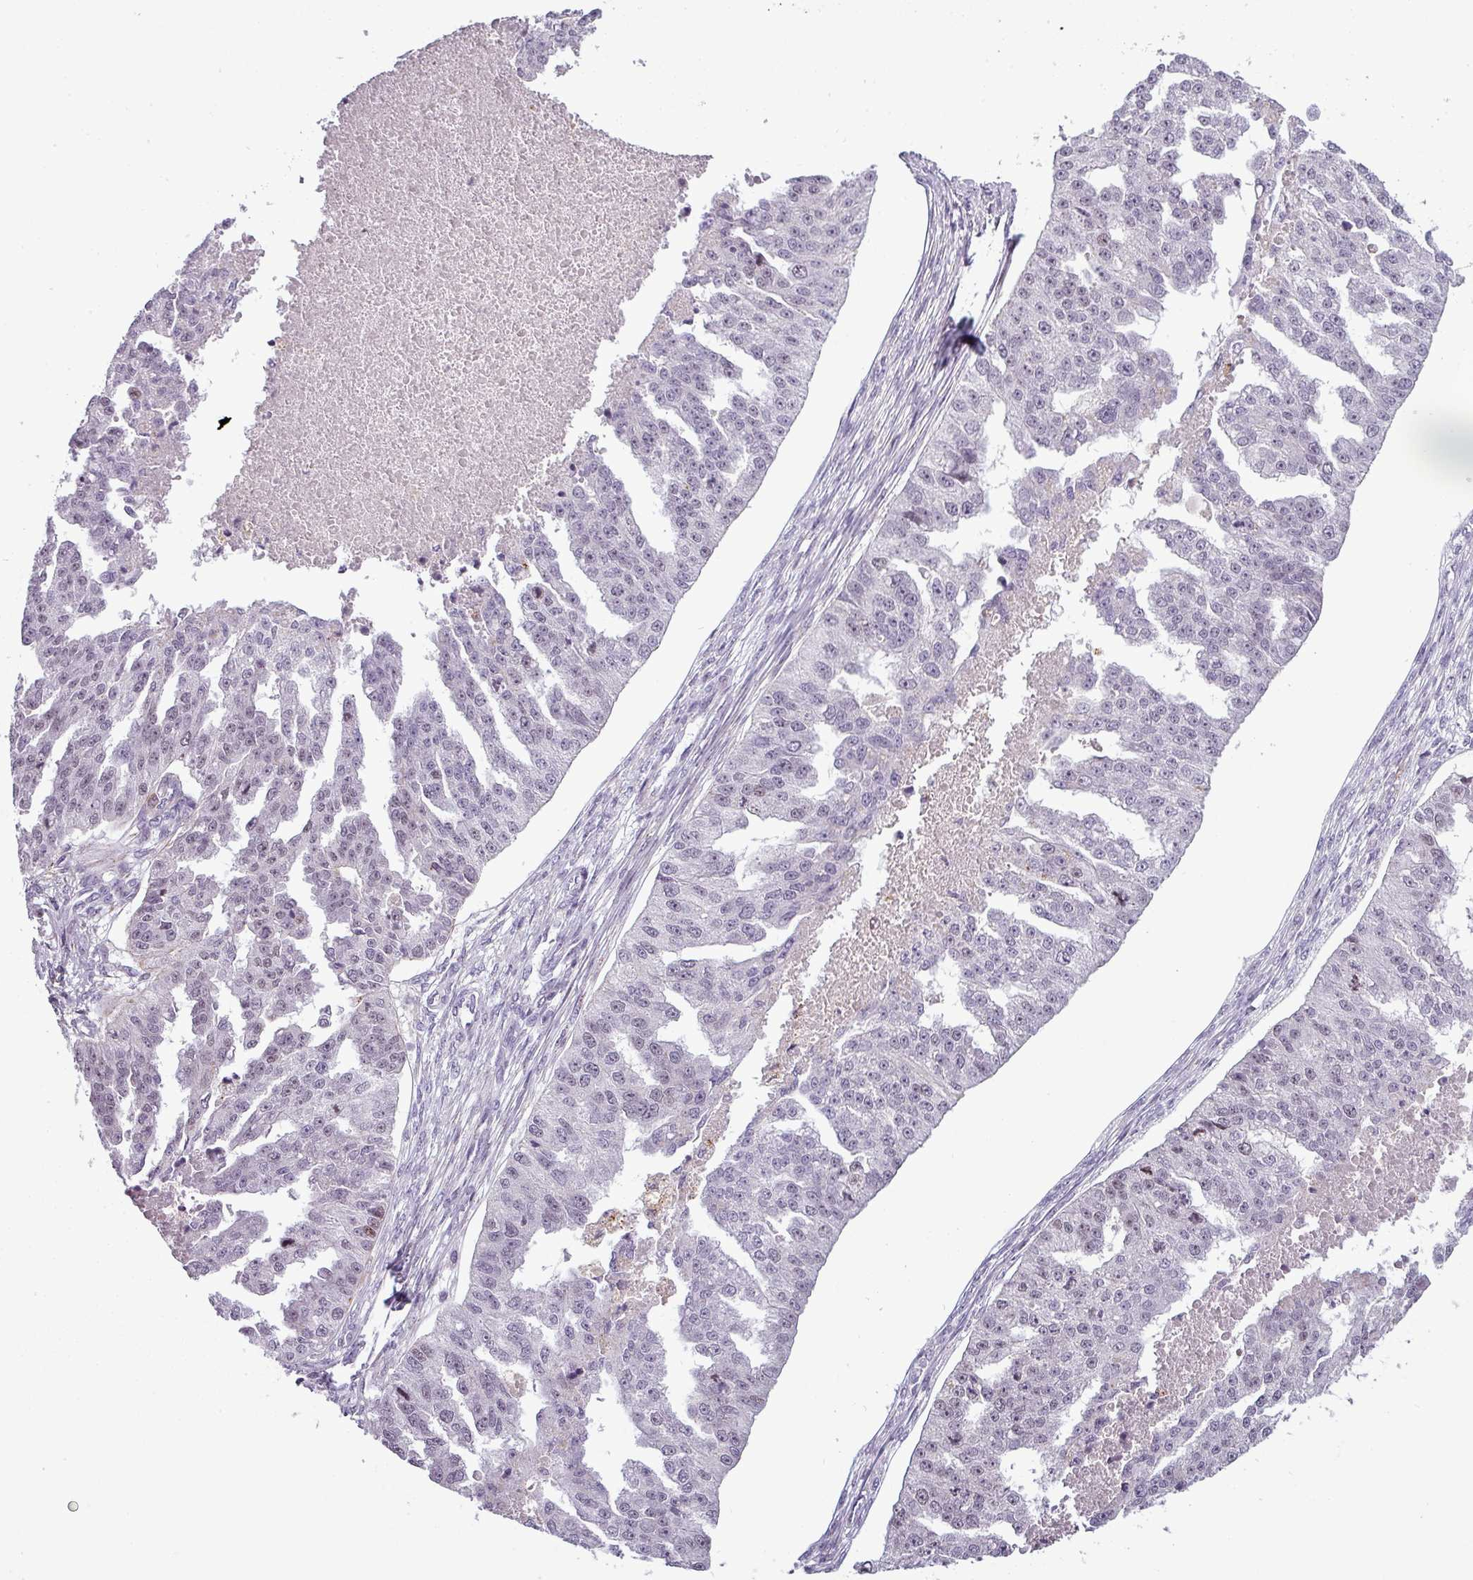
{"staining": {"intensity": "negative", "quantity": "none", "location": "none"}, "tissue": "ovarian cancer", "cell_type": "Tumor cells", "image_type": "cancer", "snomed": [{"axis": "morphology", "description": "Cystadenocarcinoma, serous, NOS"}, {"axis": "topography", "description": "Ovary"}], "caption": "This is an immunohistochemistry image of human ovarian cancer (serous cystadenocarcinoma). There is no positivity in tumor cells.", "gene": "TMEFF1", "patient": {"sex": "female", "age": 58}}